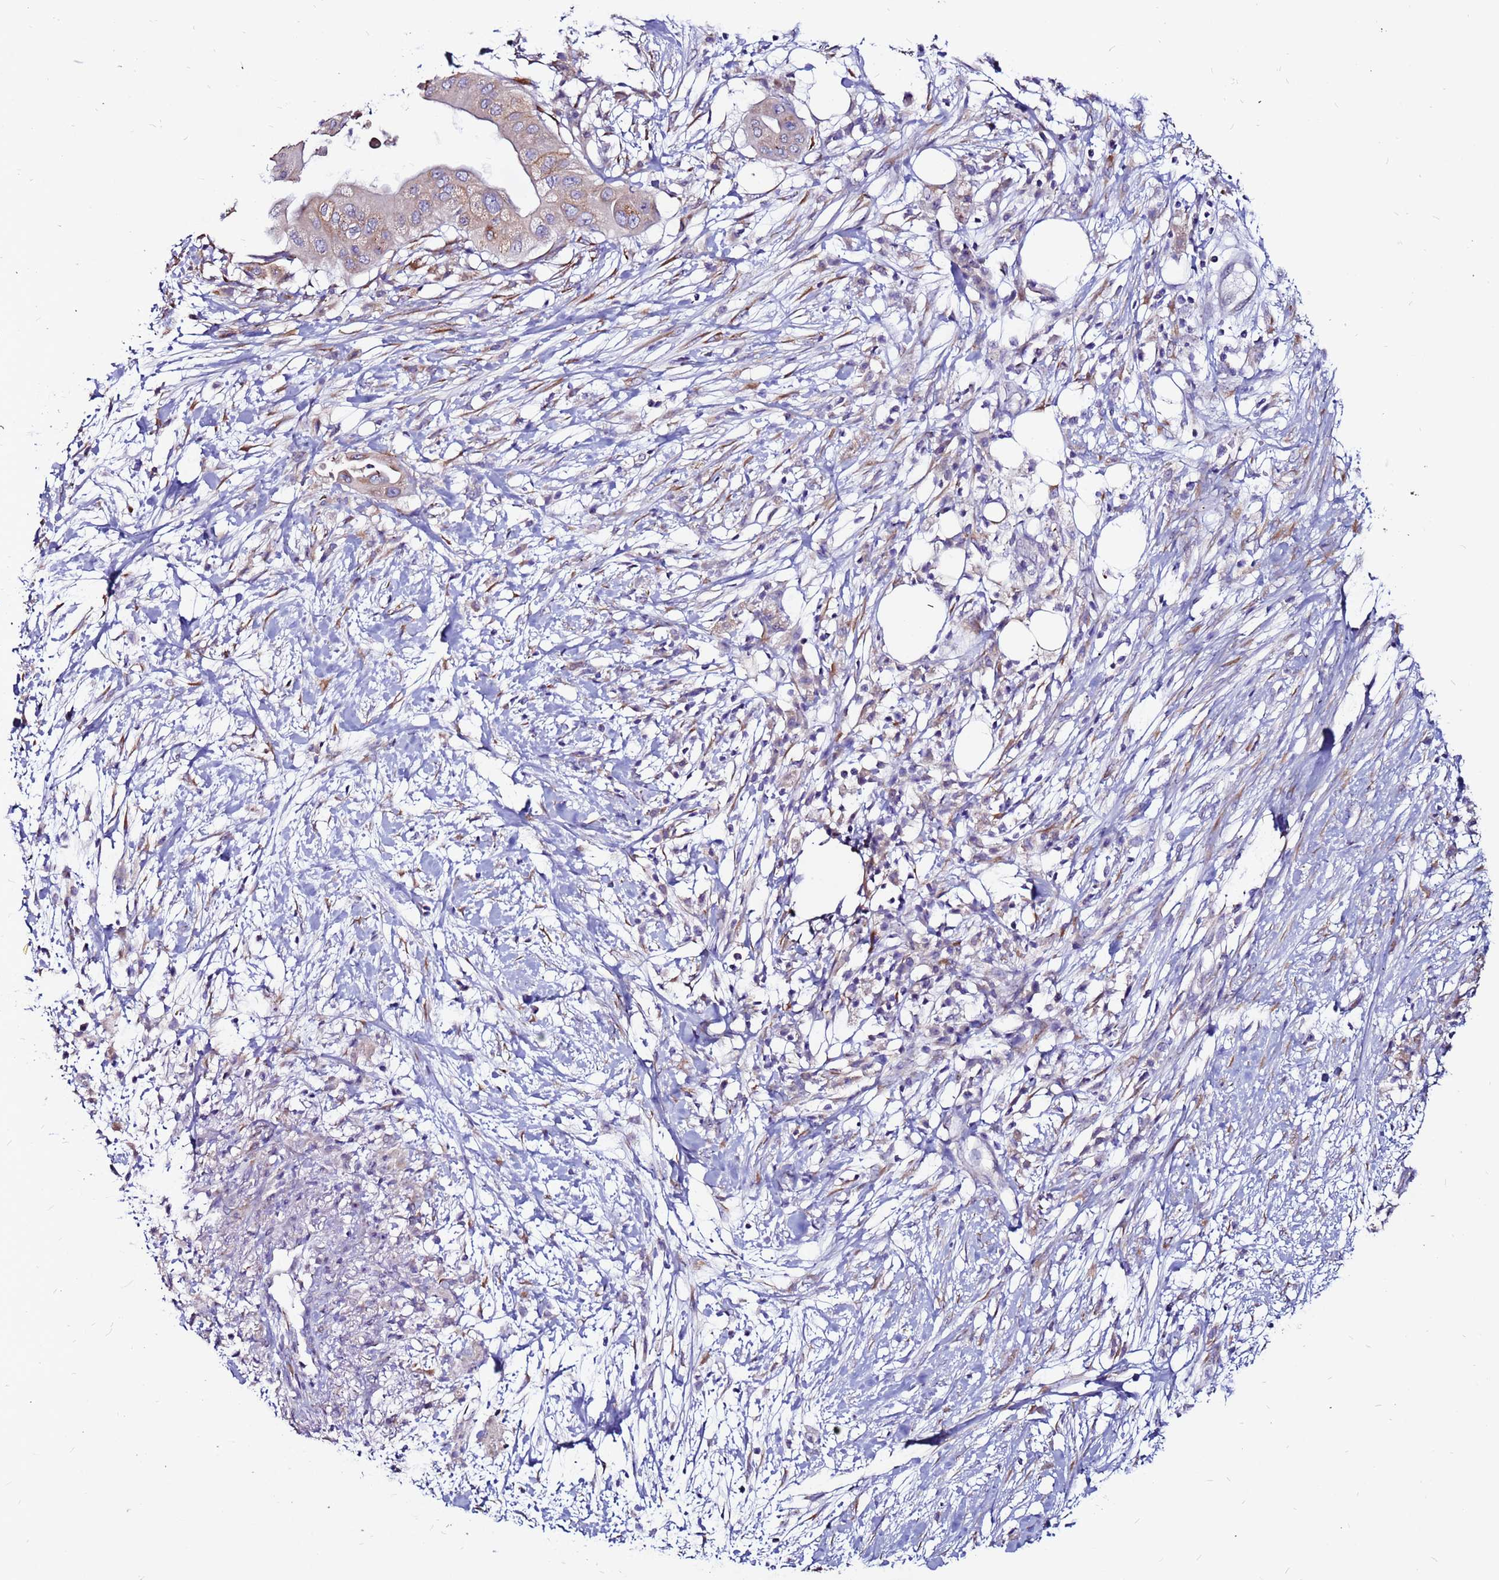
{"staining": {"intensity": "weak", "quantity": ">75%", "location": "cytoplasmic/membranous"}, "tissue": "pancreatic cancer", "cell_type": "Tumor cells", "image_type": "cancer", "snomed": [{"axis": "morphology", "description": "Adenocarcinoma, NOS"}, {"axis": "topography", "description": "Pancreas"}], "caption": "Brown immunohistochemical staining in human adenocarcinoma (pancreatic) shows weak cytoplasmic/membranous positivity in approximately >75% of tumor cells.", "gene": "SLC44A3", "patient": {"sex": "male", "age": 68}}